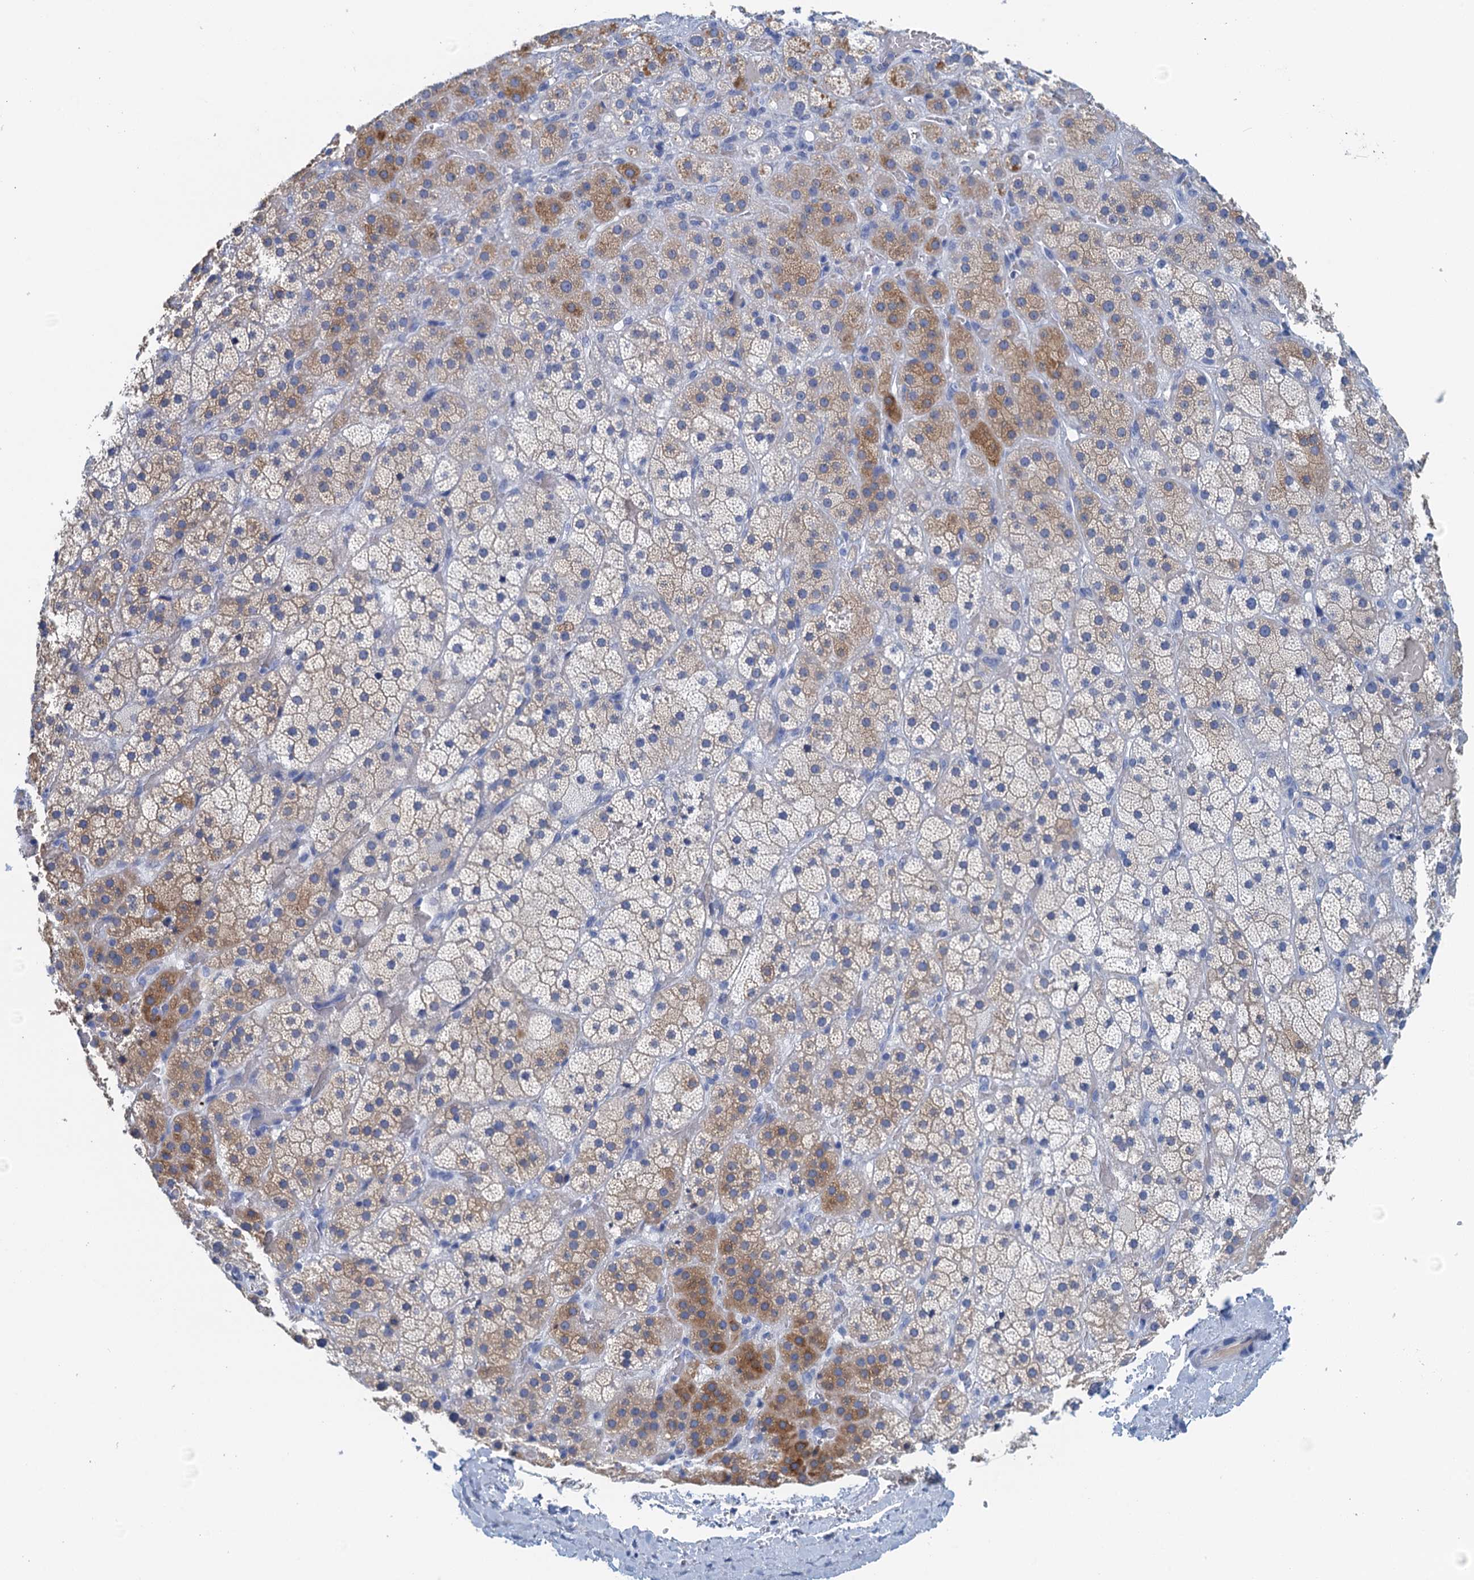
{"staining": {"intensity": "moderate", "quantity": "<25%", "location": "cytoplasmic/membranous"}, "tissue": "adrenal gland", "cell_type": "Glandular cells", "image_type": "normal", "snomed": [{"axis": "morphology", "description": "Normal tissue, NOS"}, {"axis": "topography", "description": "Adrenal gland"}], "caption": "Brown immunohistochemical staining in unremarkable adrenal gland demonstrates moderate cytoplasmic/membranous positivity in approximately <25% of glandular cells.", "gene": "CYP51A1", "patient": {"sex": "male", "age": 57}}